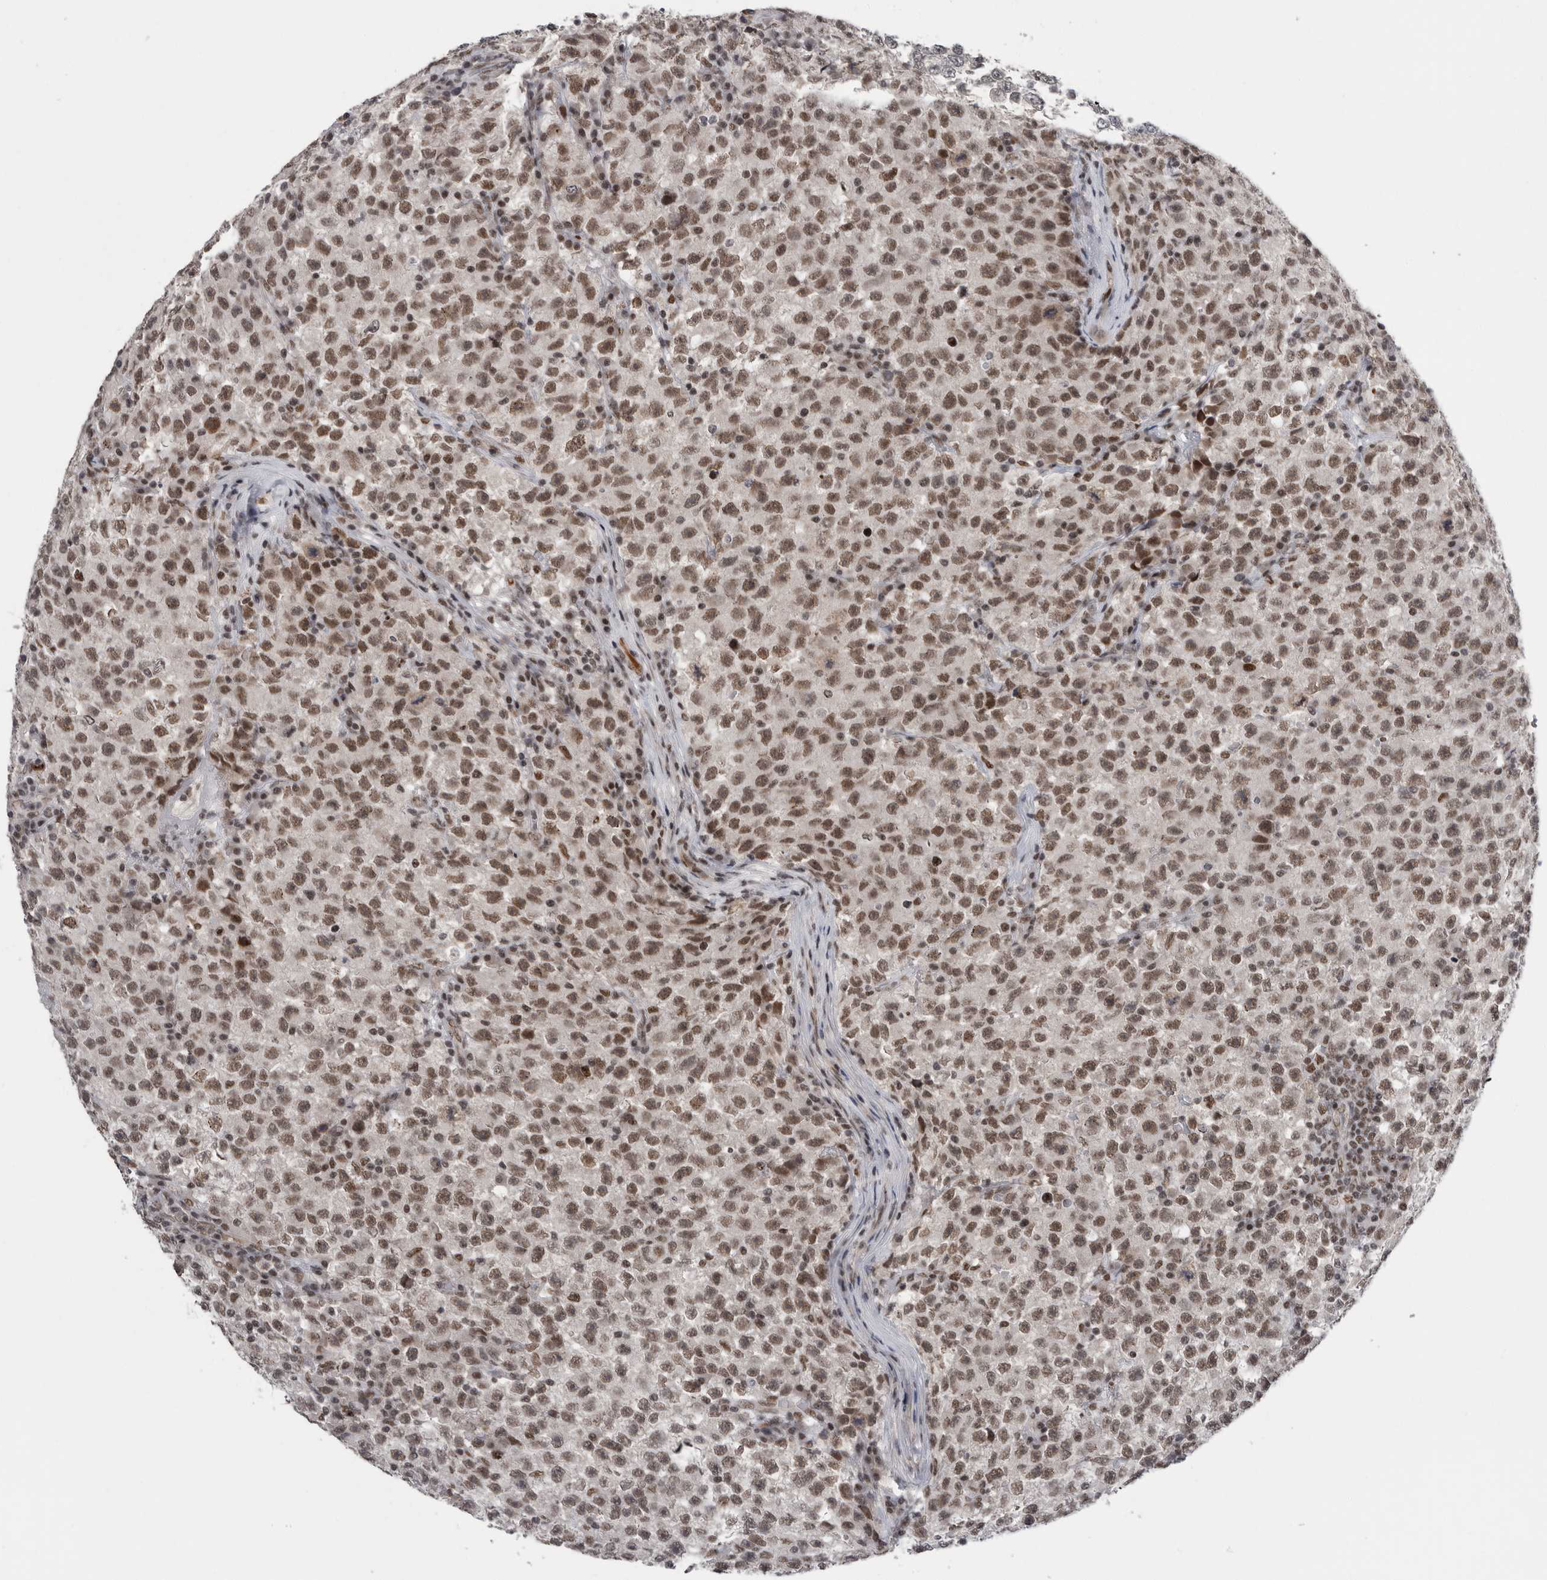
{"staining": {"intensity": "moderate", "quantity": ">75%", "location": "nuclear"}, "tissue": "testis cancer", "cell_type": "Tumor cells", "image_type": "cancer", "snomed": [{"axis": "morphology", "description": "Seminoma, NOS"}, {"axis": "topography", "description": "Testis"}], "caption": "Brown immunohistochemical staining in testis cancer (seminoma) exhibits moderate nuclear positivity in approximately >75% of tumor cells.", "gene": "POU5F1", "patient": {"sex": "male", "age": 22}}